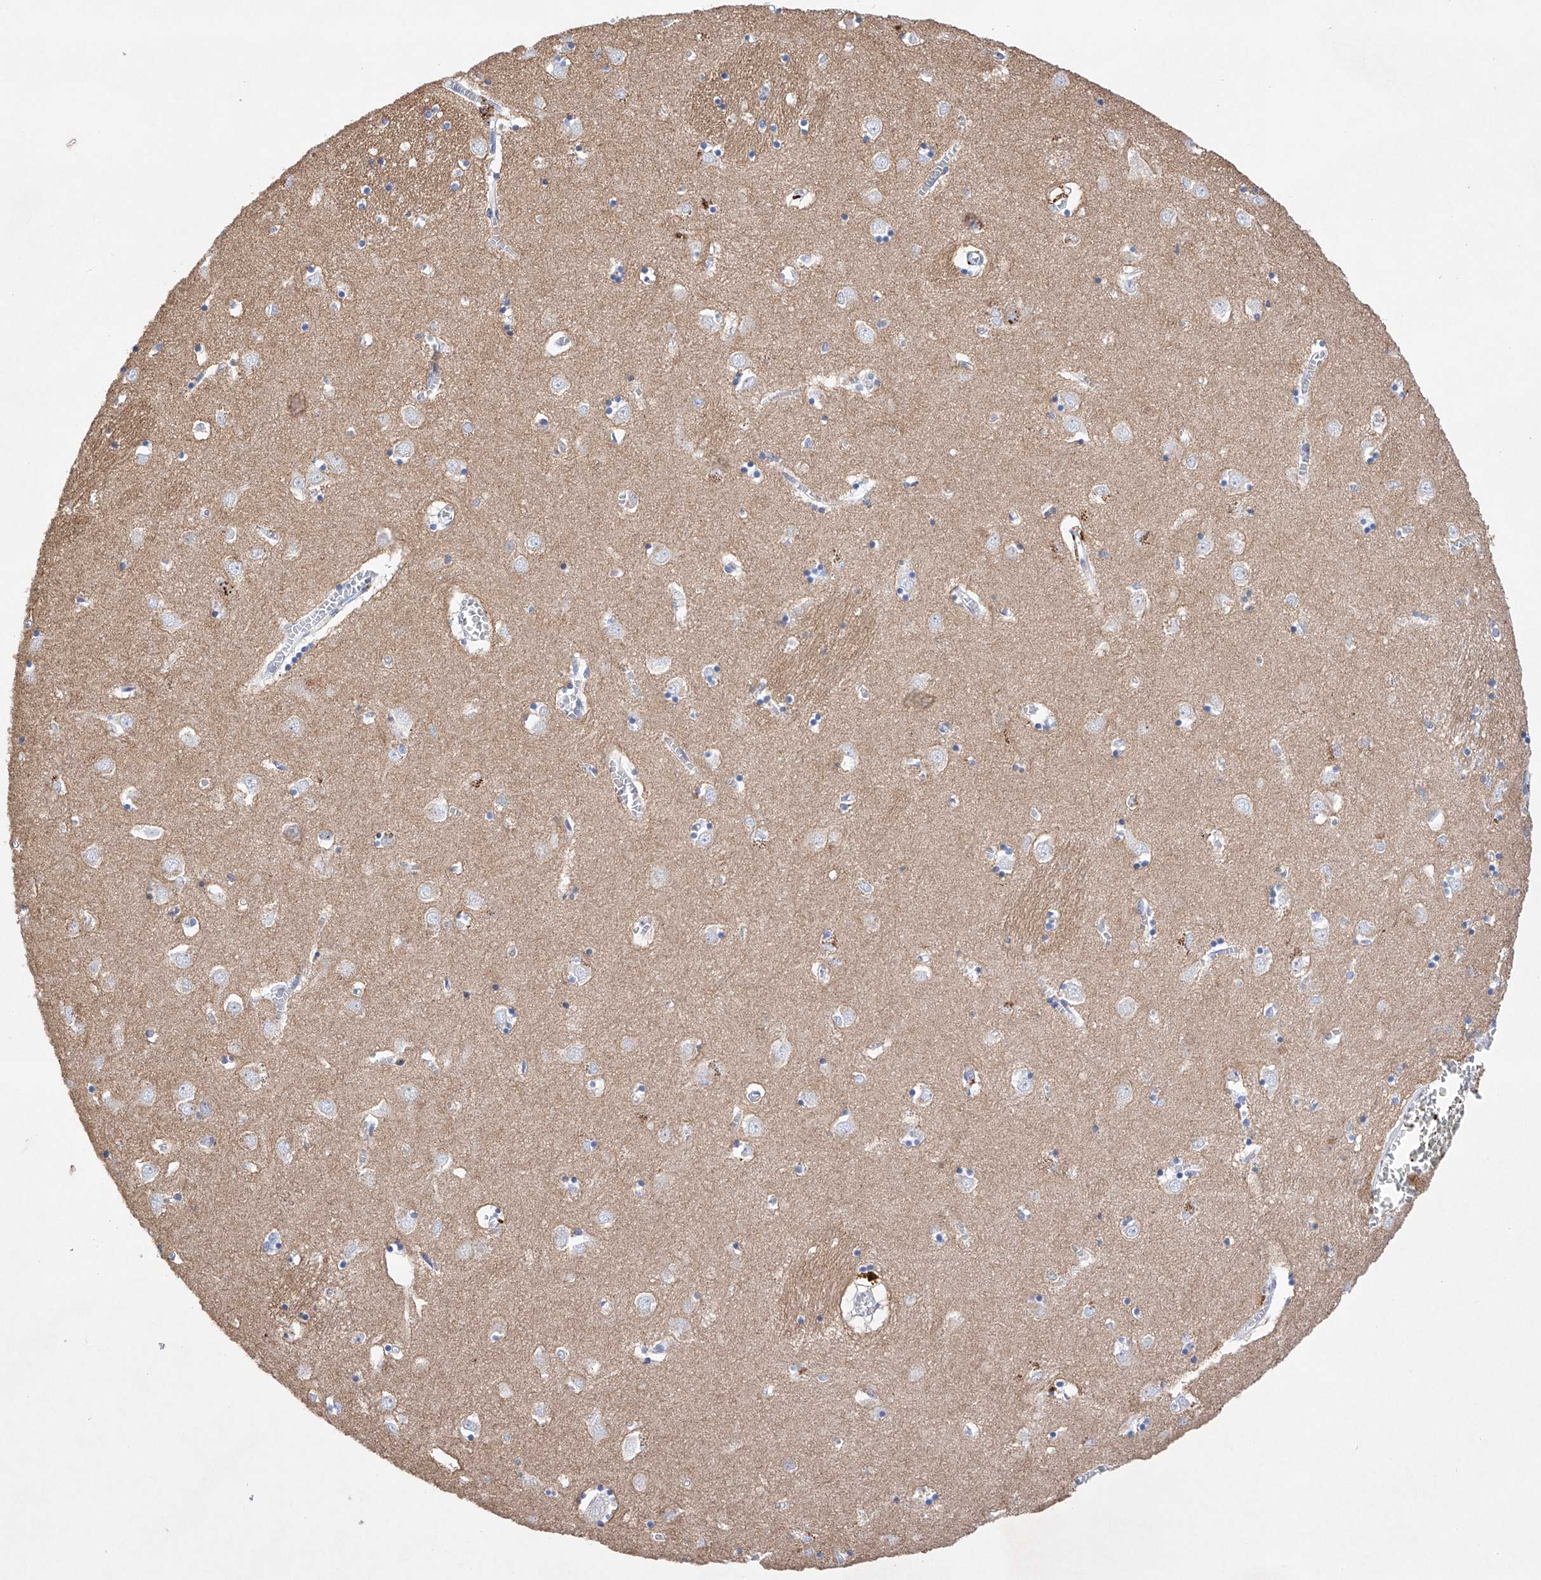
{"staining": {"intensity": "negative", "quantity": "none", "location": "none"}, "tissue": "caudate", "cell_type": "Glial cells", "image_type": "normal", "snomed": [{"axis": "morphology", "description": "Normal tissue, NOS"}, {"axis": "topography", "description": "Lateral ventricle wall"}], "caption": "Caudate stained for a protein using IHC demonstrates no staining glial cells.", "gene": "LURAP1", "patient": {"sex": "male", "age": 70}}